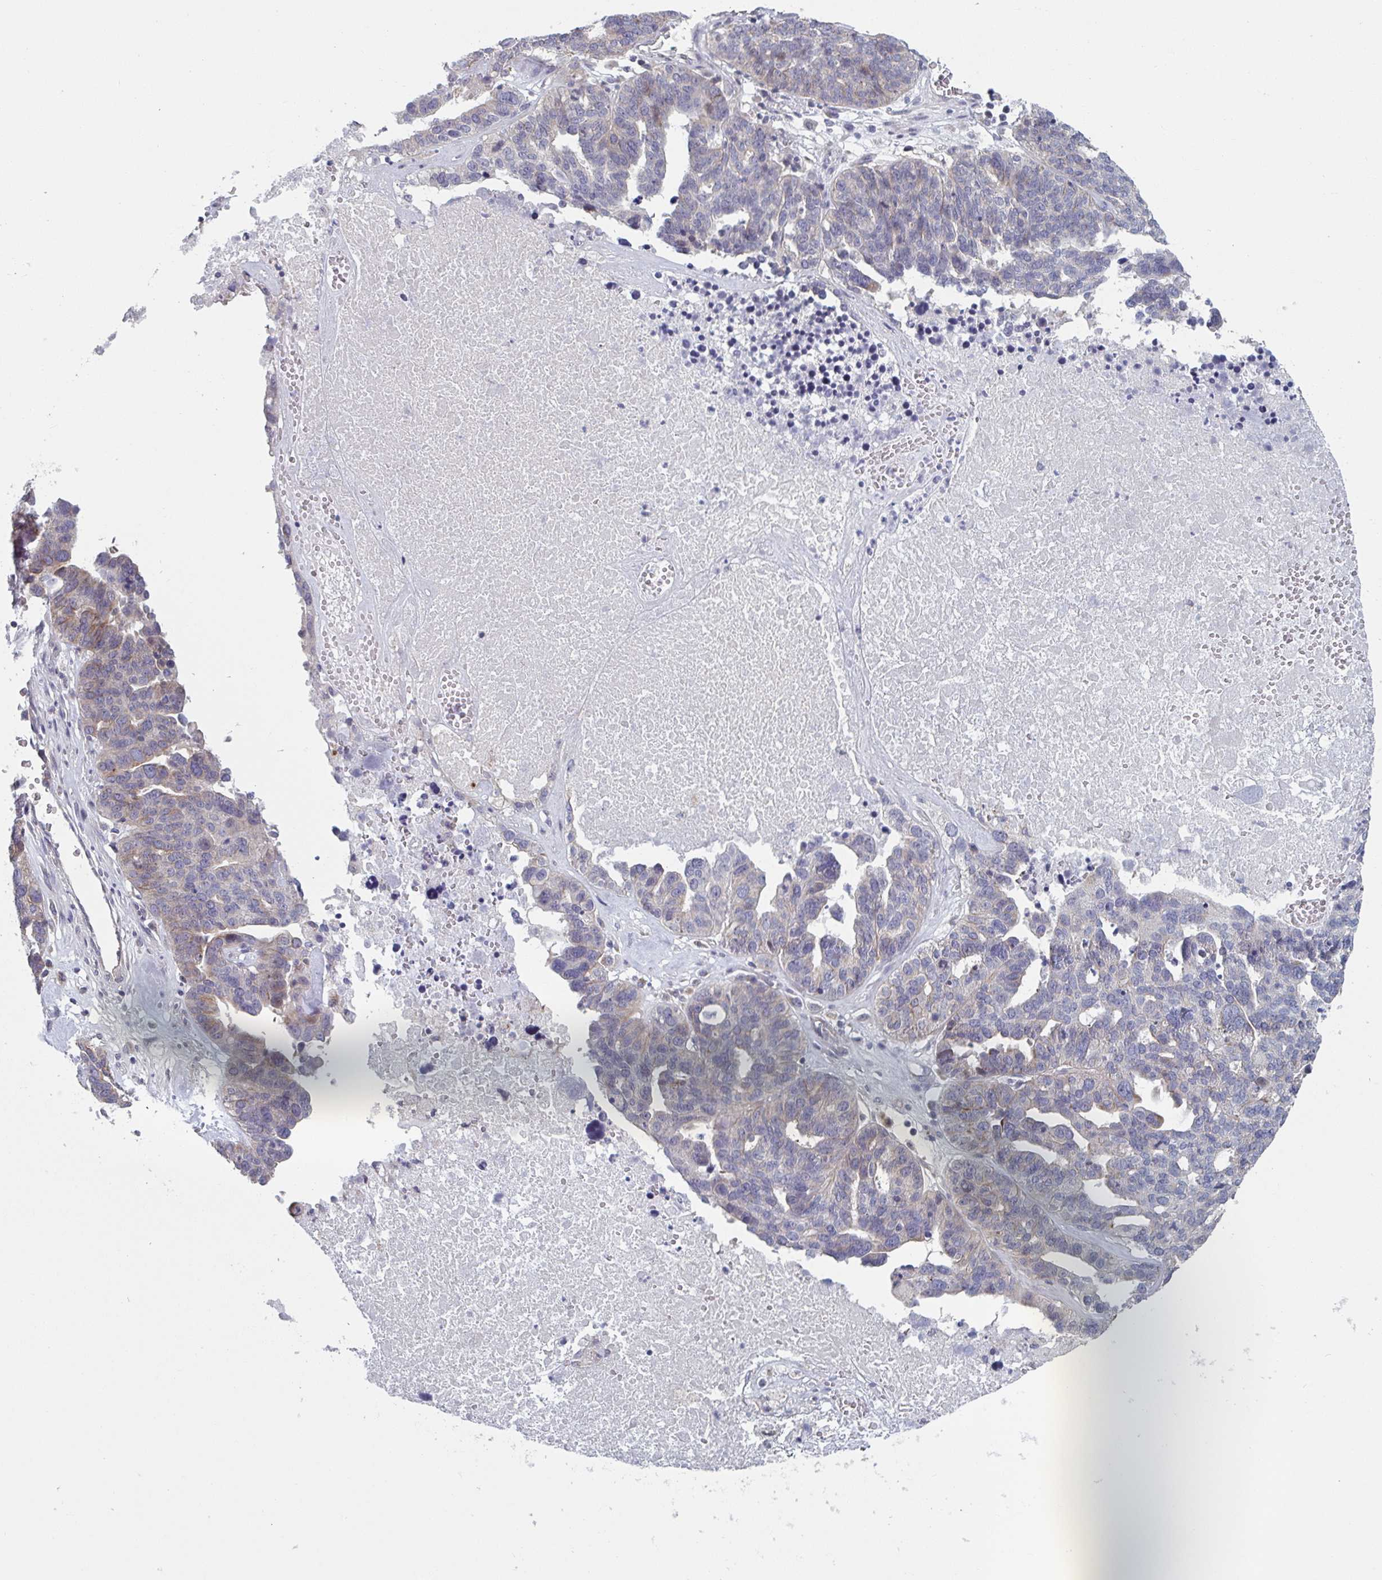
{"staining": {"intensity": "weak", "quantity": "<25%", "location": "cytoplasmic/membranous"}, "tissue": "ovarian cancer", "cell_type": "Tumor cells", "image_type": "cancer", "snomed": [{"axis": "morphology", "description": "Cystadenocarcinoma, serous, NOS"}, {"axis": "topography", "description": "Ovary"}], "caption": "This micrograph is of ovarian cancer (serous cystadenocarcinoma) stained with immunohistochemistry (IHC) to label a protein in brown with the nuclei are counter-stained blue. There is no staining in tumor cells. Nuclei are stained in blue.", "gene": "TNFSF10", "patient": {"sex": "female", "age": 59}}